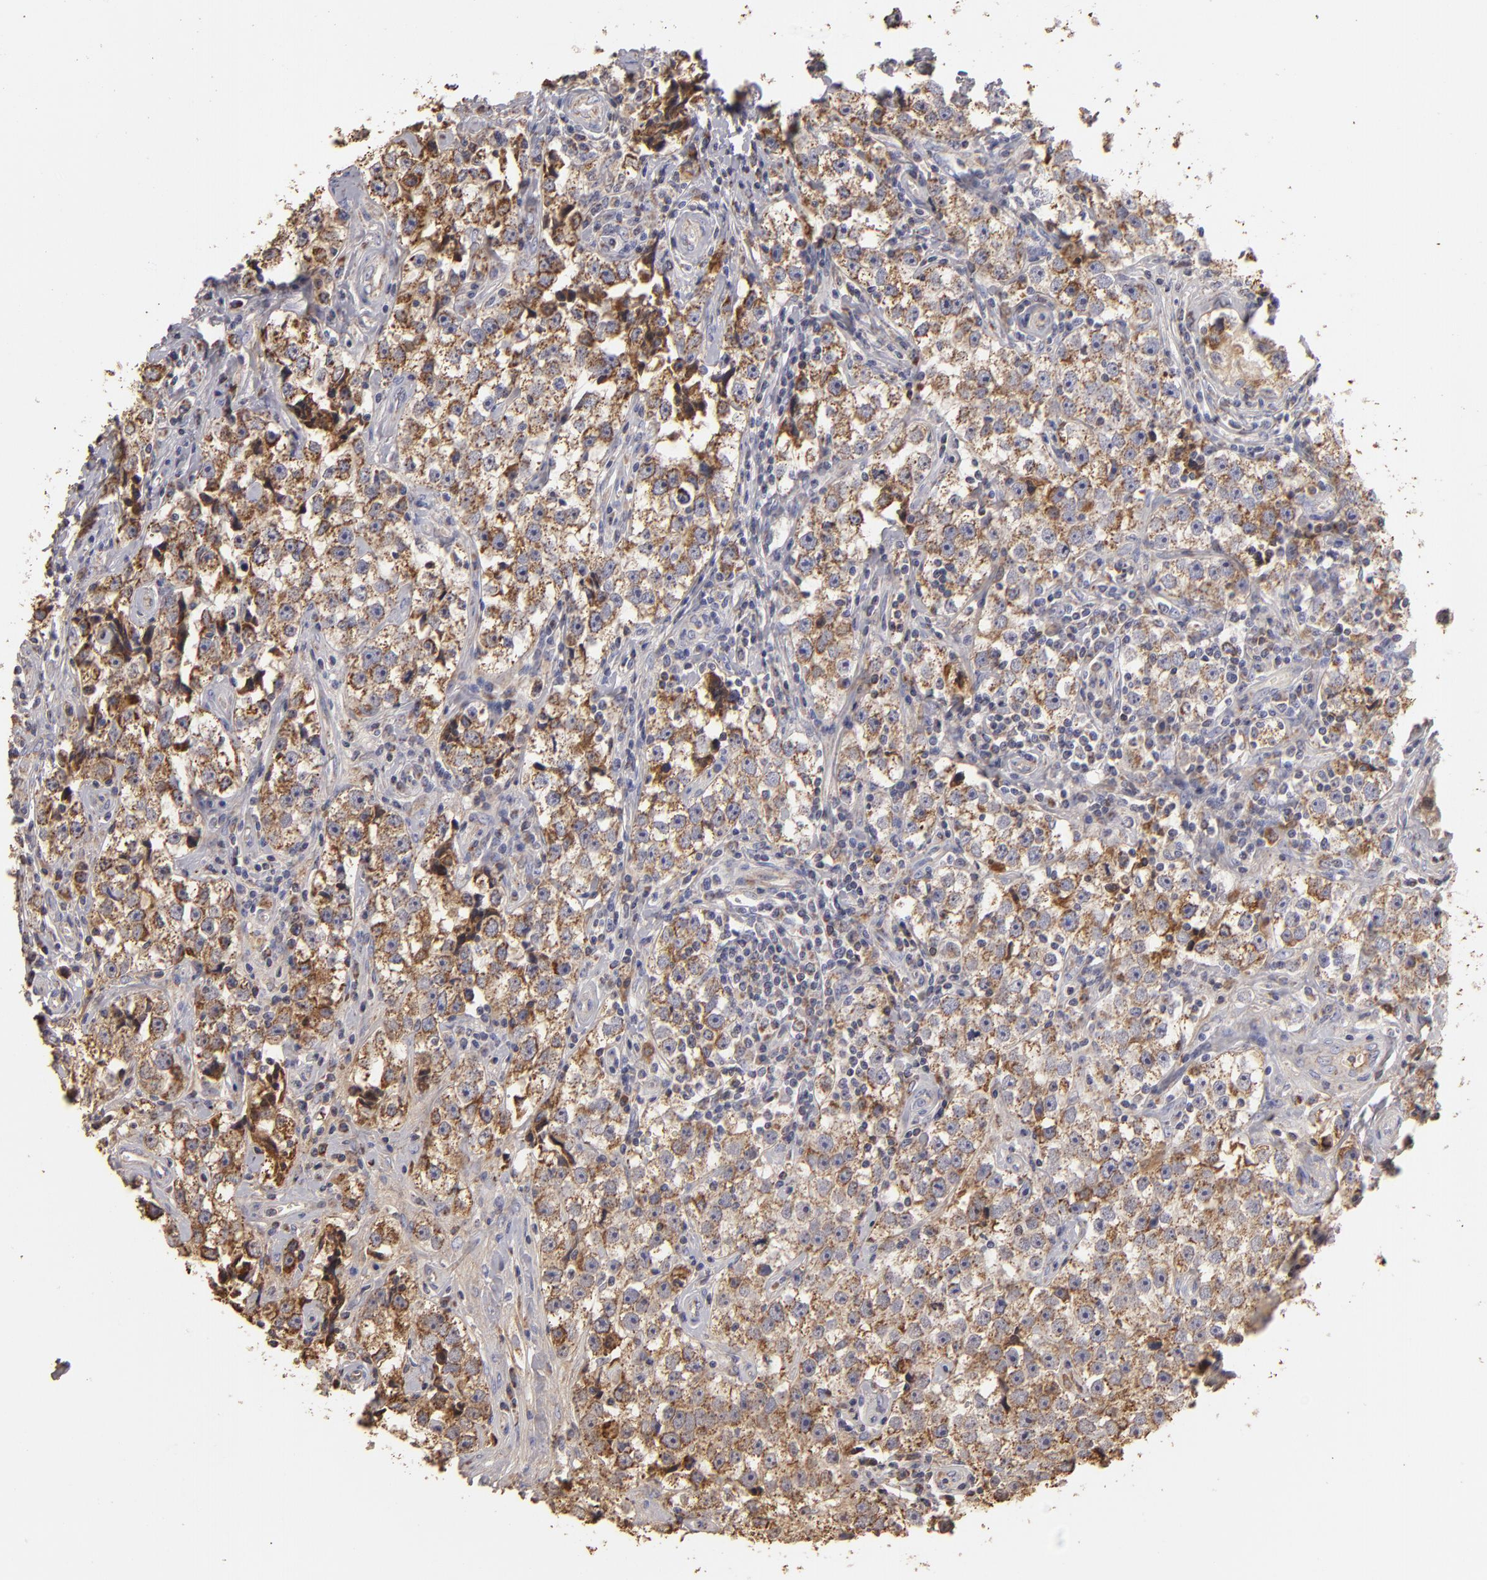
{"staining": {"intensity": "moderate", "quantity": ">75%", "location": "cytoplasmic/membranous"}, "tissue": "testis cancer", "cell_type": "Tumor cells", "image_type": "cancer", "snomed": [{"axis": "morphology", "description": "Seminoma, NOS"}, {"axis": "topography", "description": "Testis"}], "caption": "This photomicrograph reveals immunohistochemistry (IHC) staining of testis cancer (seminoma), with medium moderate cytoplasmic/membranous staining in about >75% of tumor cells.", "gene": "CFB", "patient": {"sex": "male", "age": 32}}